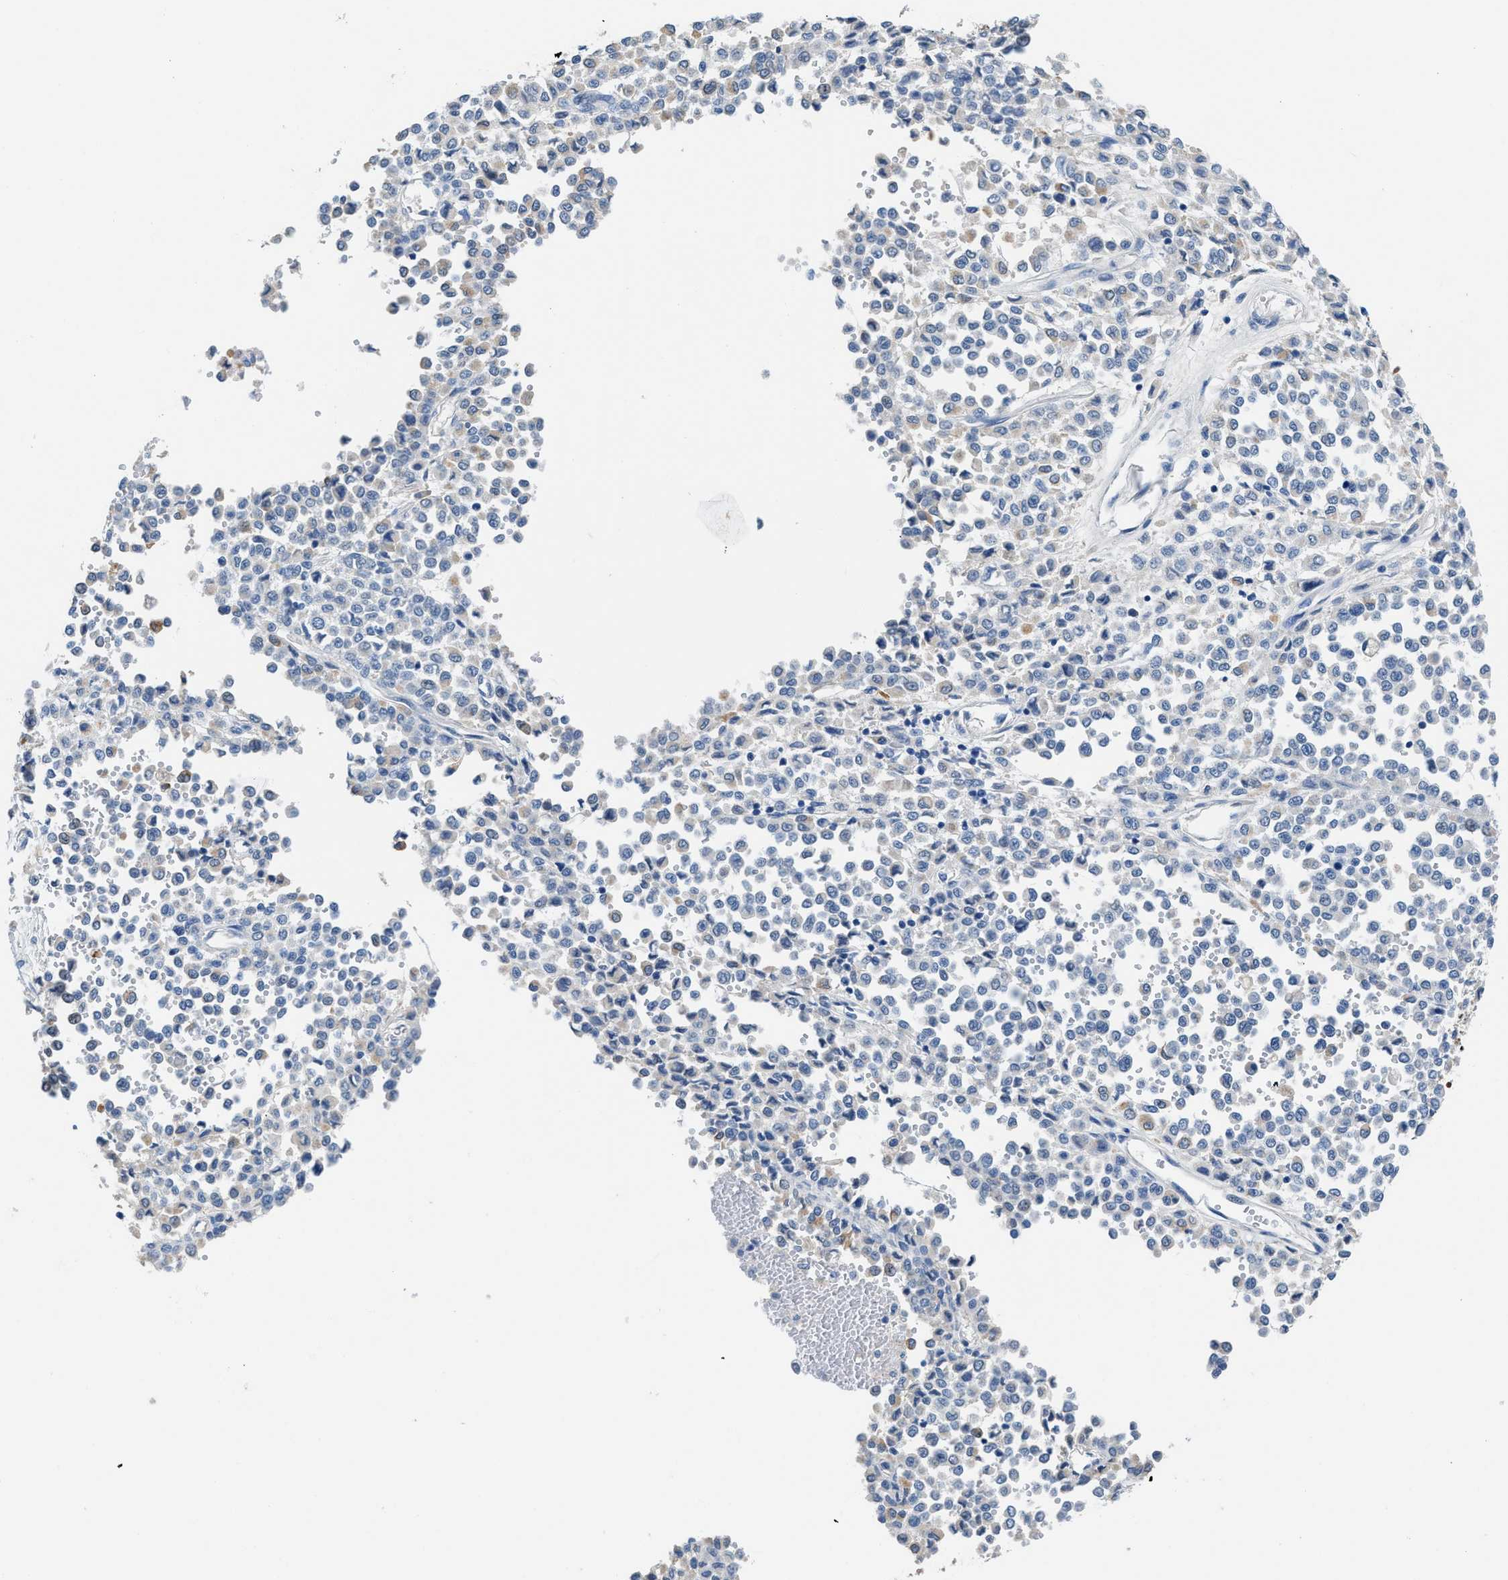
{"staining": {"intensity": "negative", "quantity": "none", "location": "none"}, "tissue": "melanoma", "cell_type": "Tumor cells", "image_type": "cancer", "snomed": [{"axis": "morphology", "description": "Malignant melanoma, Metastatic site"}, {"axis": "topography", "description": "Pancreas"}], "caption": "The micrograph reveals no significant positivity in tumor cells of melanoma.", "gene": "SLC10A6", "patient": {"sex": "female", "age": 30}}